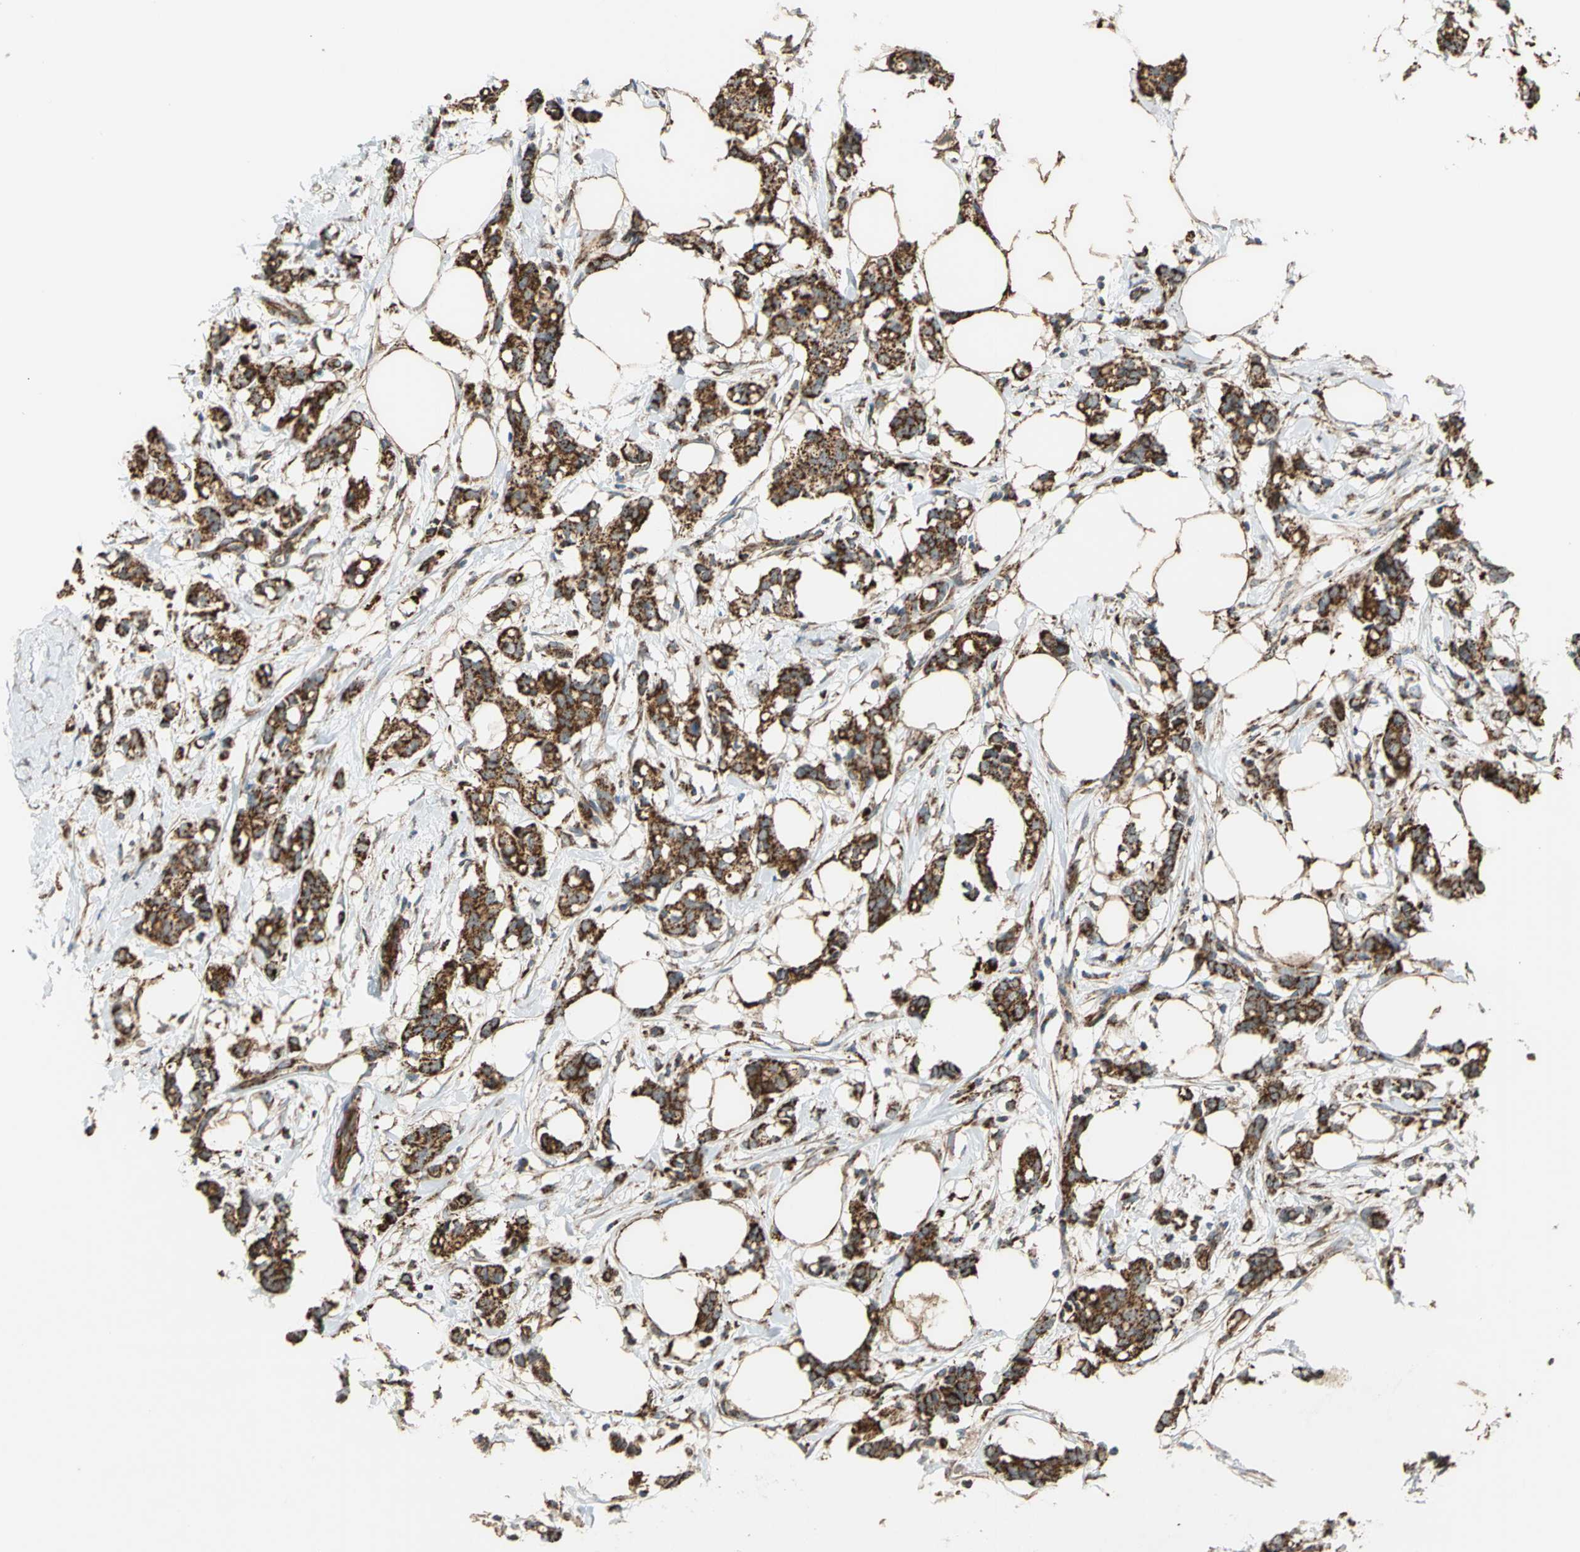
{"staining": {"intensity": "strong", "quantity": ">75%", "location": "cytoplasmic/membranous"}, "tissue": "breast cancer", "cell_type": "Tumor cells", "image_type": "cancer", "snomed": [{"axis": "morphology", "description": "Duct carcinoma"}, {"axis": "topography", "description": "Breast"}], "caption": "Strong cytoplasmic/membranous positivity is seen in about >75% of tumor cells in breast cancer (invasive ductal carcinoma). The protein is shown in brown color, while the nuclei are stained blue.", "gene": "MRPS22", "patient": {"sex": "female", "age": 84}}